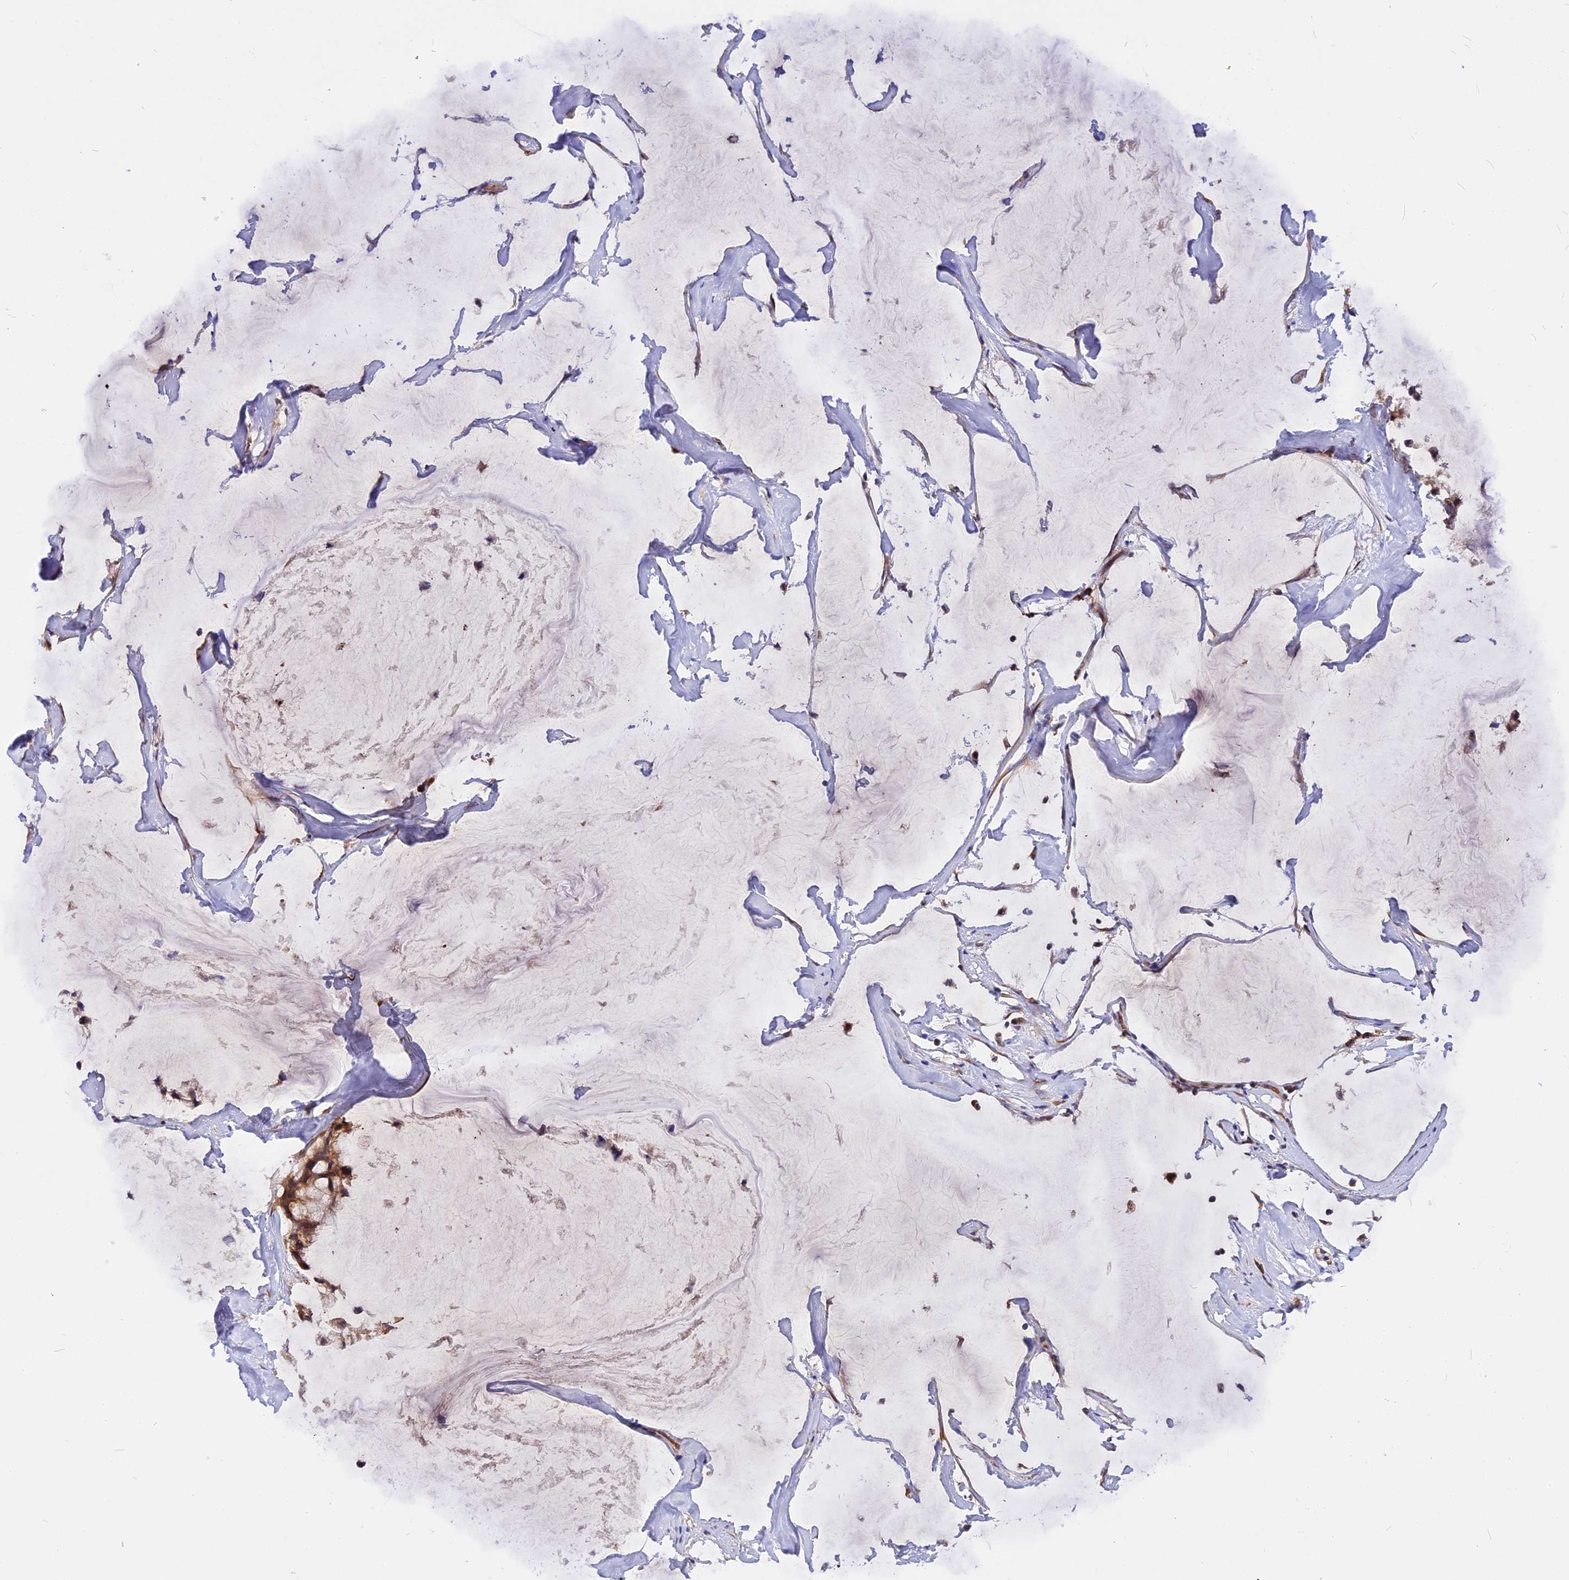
{"staining": {"intensity": "strong", "quantity": ">75%", "location": "cytoplasmic/membranous"}, "tissue": "ovarian cancer", "cell_type": "Tumor cells", "image_type": "cancer", "snomed": [{"axis": "morphology", "description": "Cystadenocarcinoma, mucinous, NOS"}, {"axis": "topography", "description": "Ovary"}], "caption": "Mucinous cystadenocarcinoma (ovarian) stained for a protein exhibits strong cytoplasmic/membranous positivity in tumor cells.", "gene": "GNPTAB", "patient": {"sex": "female", "age": 39}}